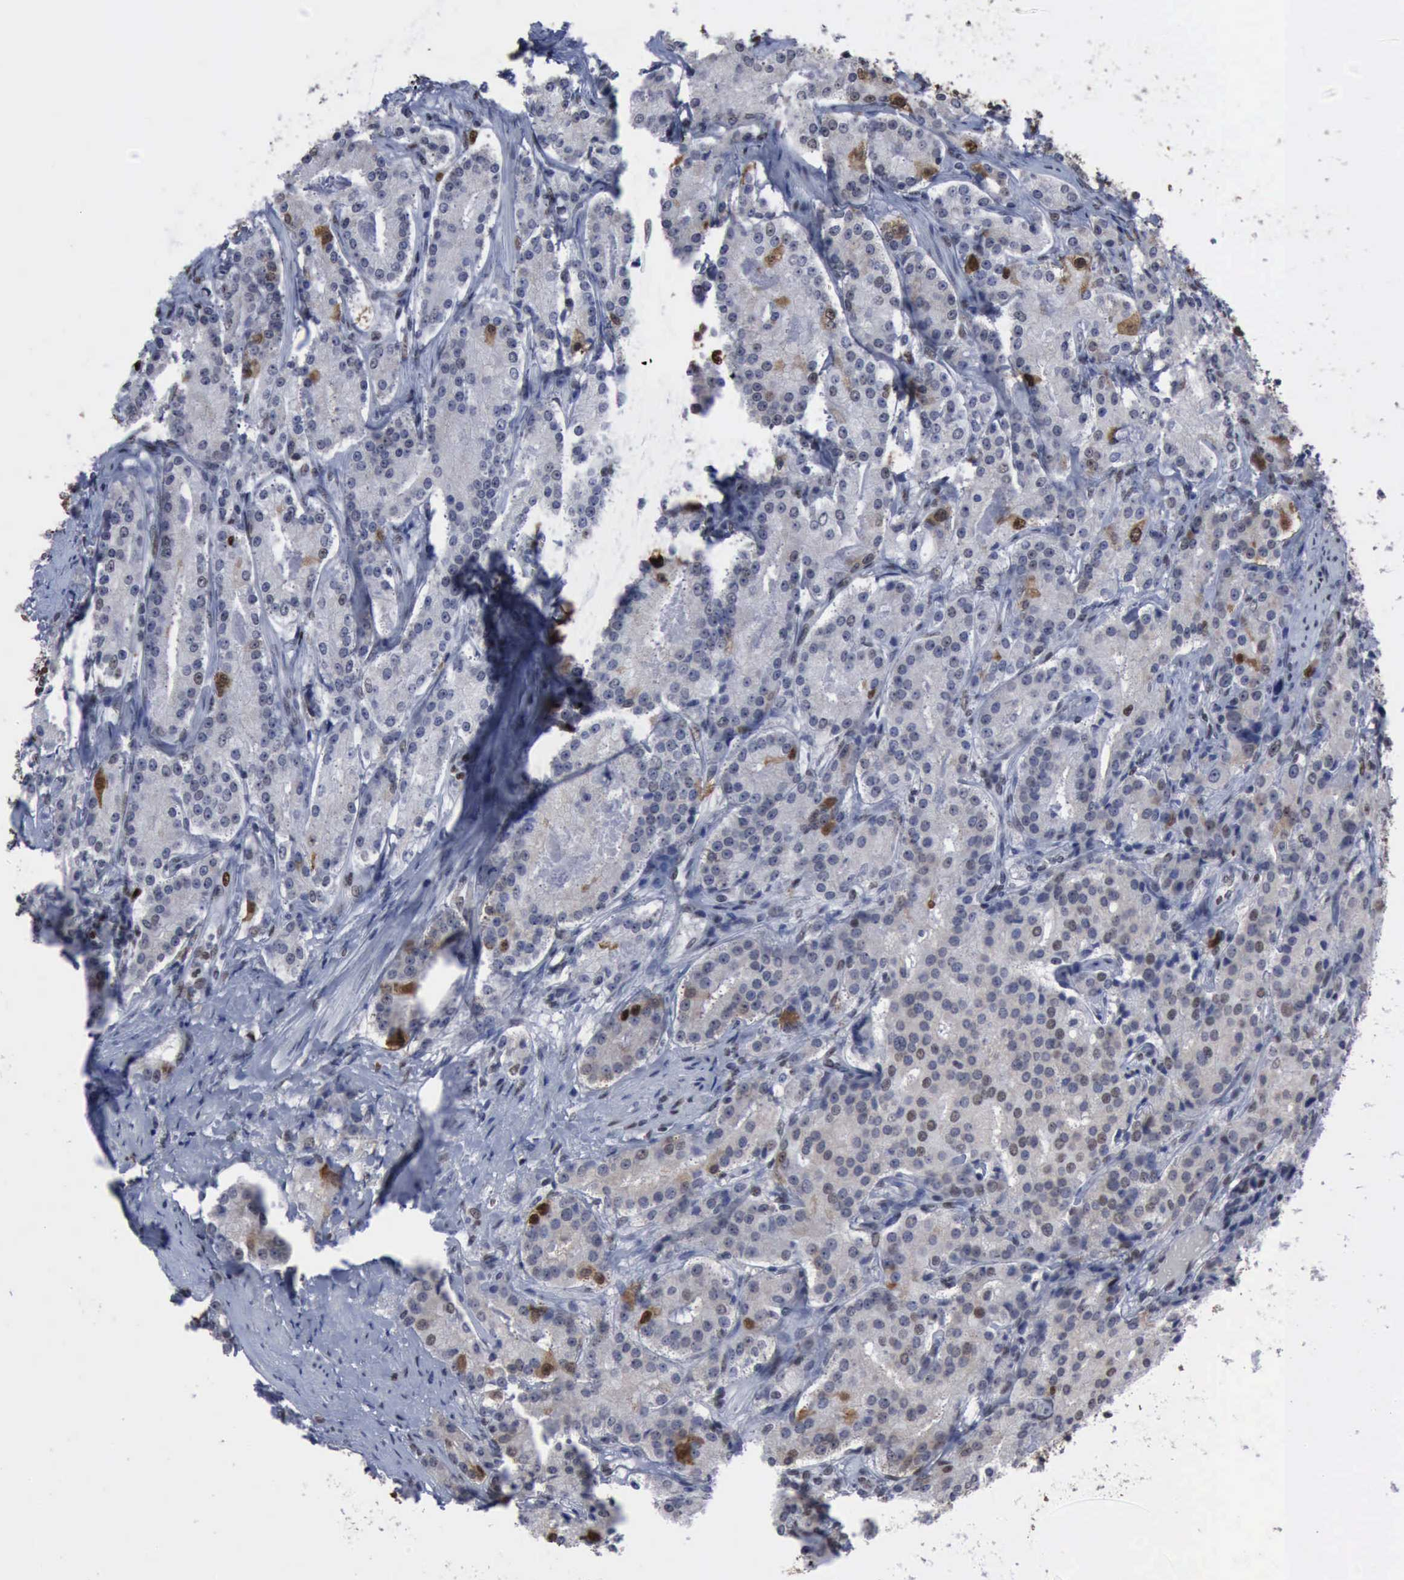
{"staining": {"intensity": "moderate", "quantity": ">75%", "location": "nuclear"}, "tissue": "prostate cancer", "cell_type": "Tumor cells", "image_type": "cancer", "snomed": [{"axis": "morphology", "description": "Adenocarcinoma, Medium grade"}, {"axis": "topography", "description": "Prostate"}], "caption": "Protein analysis of prostate cancer (medium-grade adenocarcinoma) tissue displays moderate nuclear staining in about >75% of tumor cells.", "gene": "PCNA", "patient": {"sex": "male", "age": 72}}